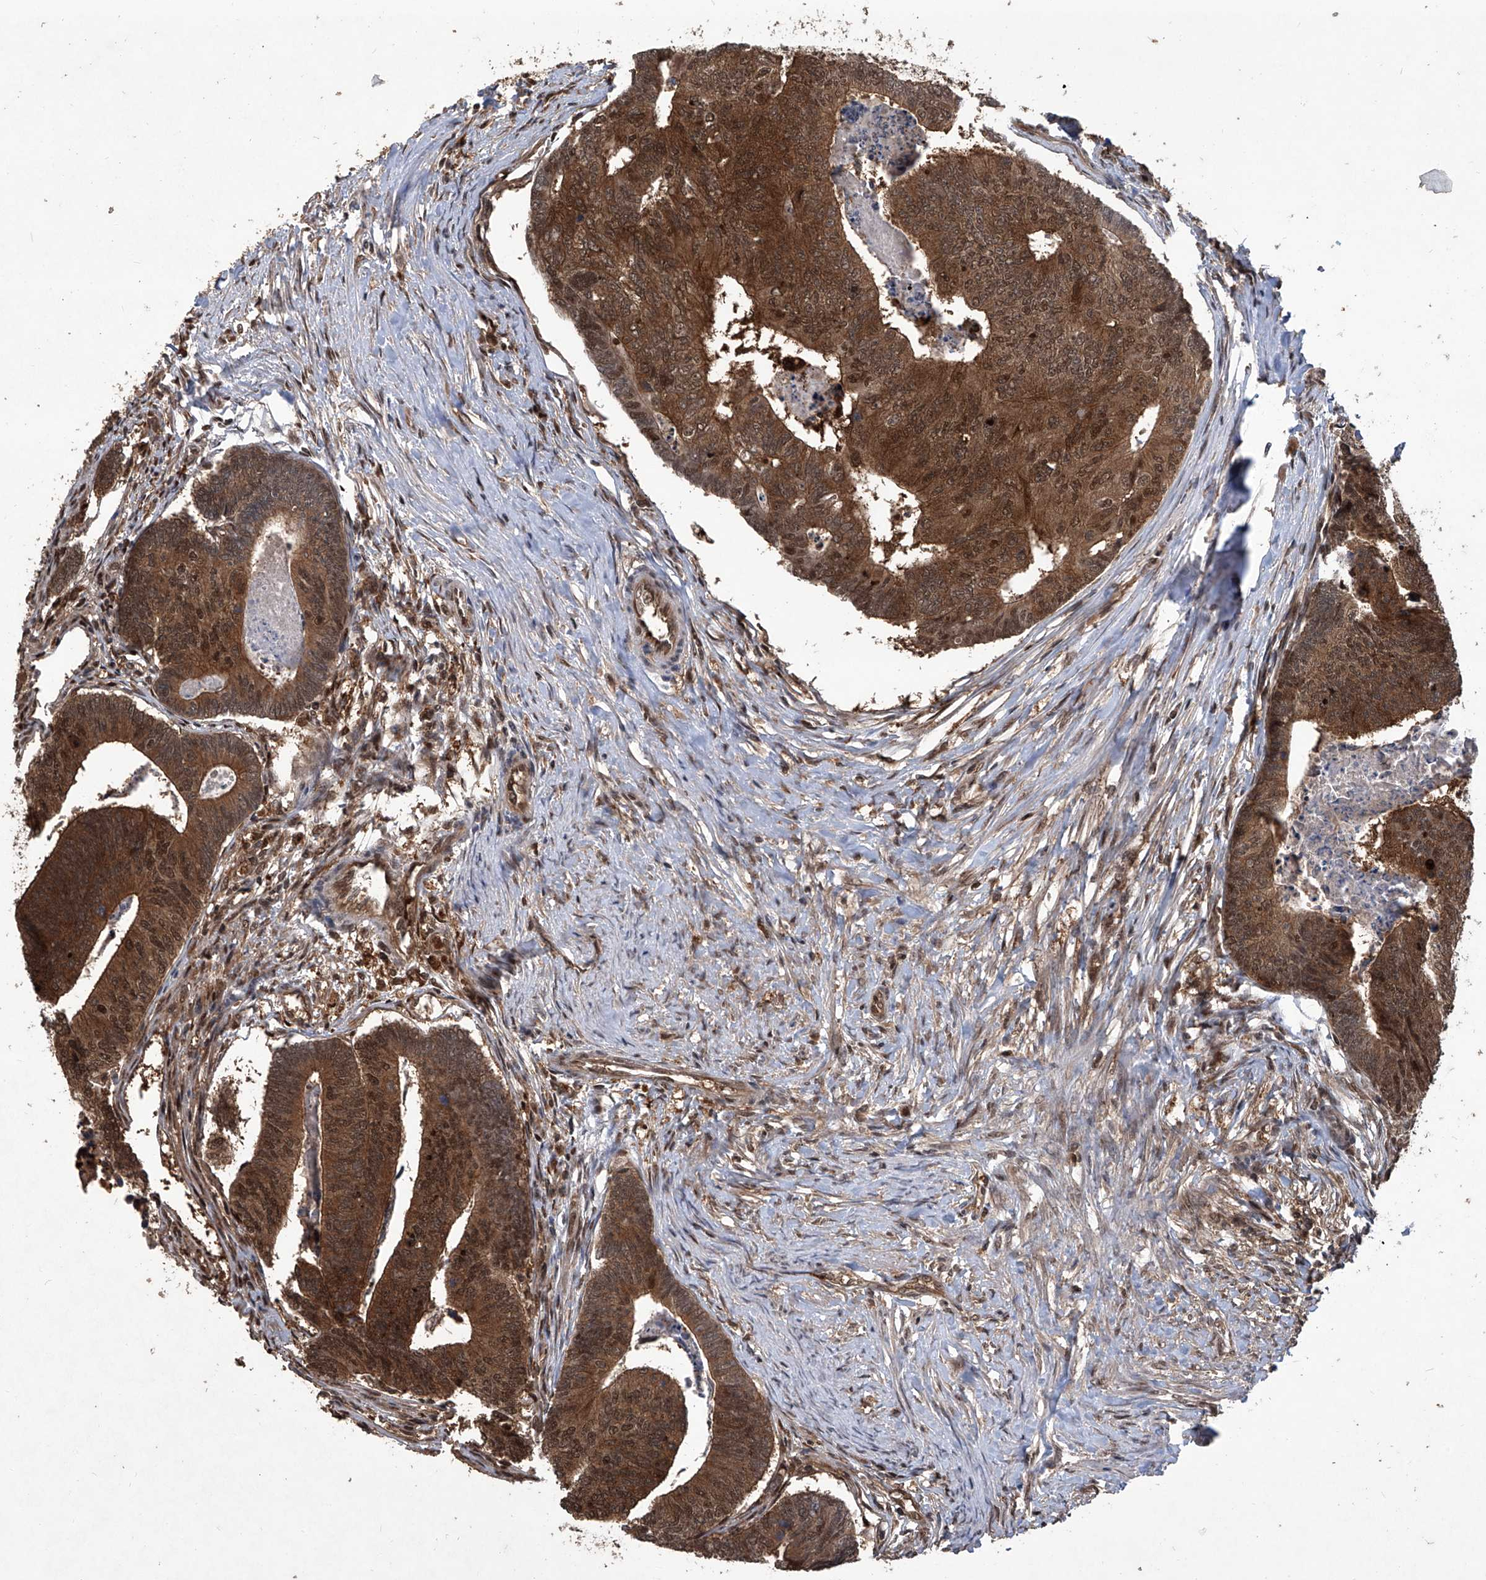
{"staining": {"intensity": "strong", "quantity": ">75%", "location": "cytoplasmic/membranous,nuclear"}, "tissue": "colorectal cancer", "cell_type": "Tumor cells", "image_type": "cancer", "snomed": [{"axis": "morphology", "description": "Adenocarcinoma, NOS"}, {"axis": "topography", "description": "Colon"}], "caption": "High-power microscopy captured an immunohistochemistry photomicrograph of colorectal adenocarcinoma, revealing strong cytoplasmic/membranous and nuclear staining in about >75% of tumor cells.", "gene": "PSMB1", "patient": {"sex": "female", "age": 67}}